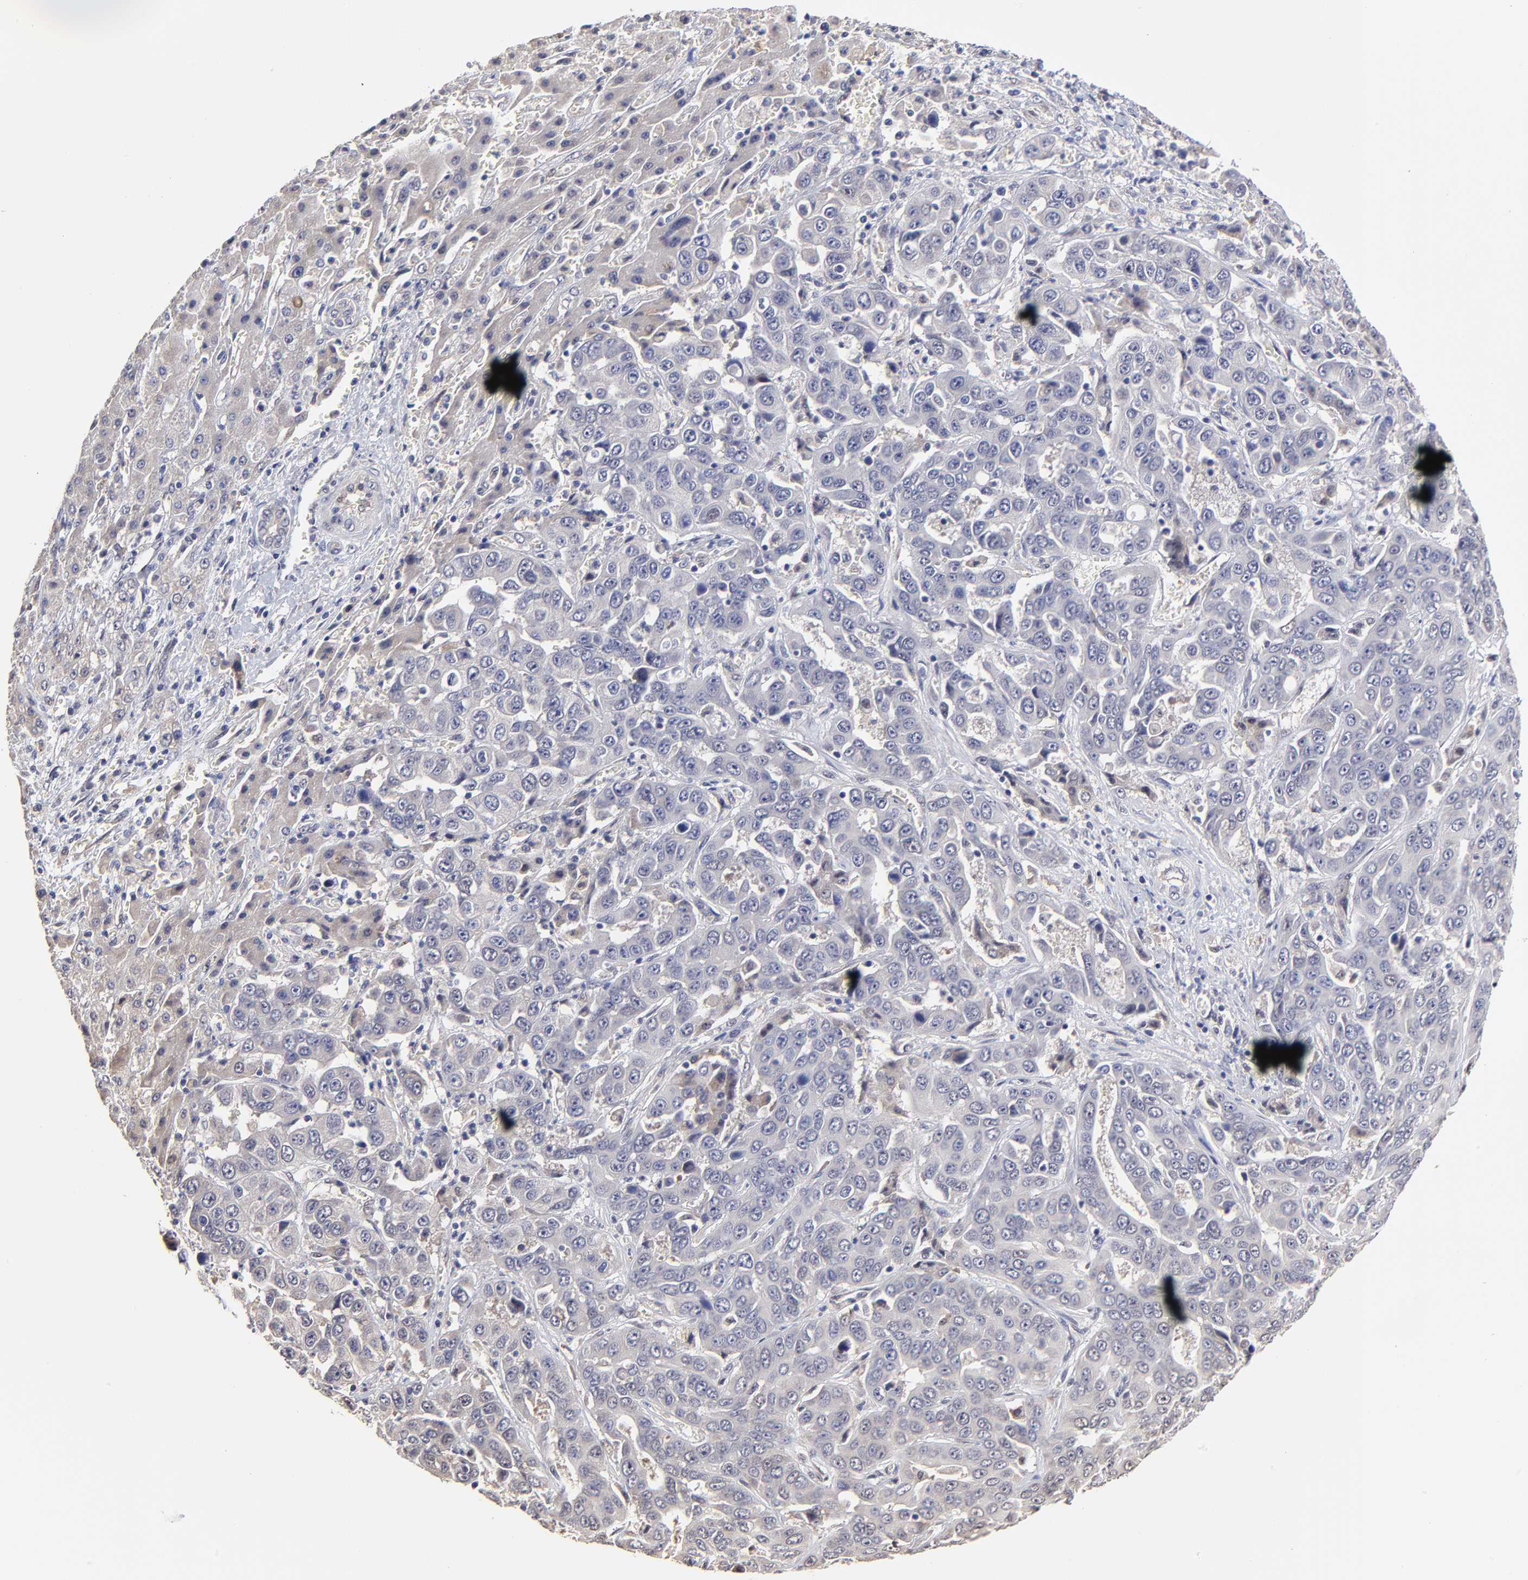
{"staining": {"intensity": "negative", "quantity": "none", "location": "none"}, "tissue": "liver cancer", "cell_type": "Tumor cells", "image_type": "cancer", "snomed": [{"axis": "morphology", "description": "Cholangiocarcinoma"}, {"axis": "topography", "description": "Liver"}], "caption": "This is a photomicrograph of IHC staining of liver cancer, which shows no staining in tumor cells.", "gene": "ZNF10", "patient": {"sex": "female", "age": 52}}